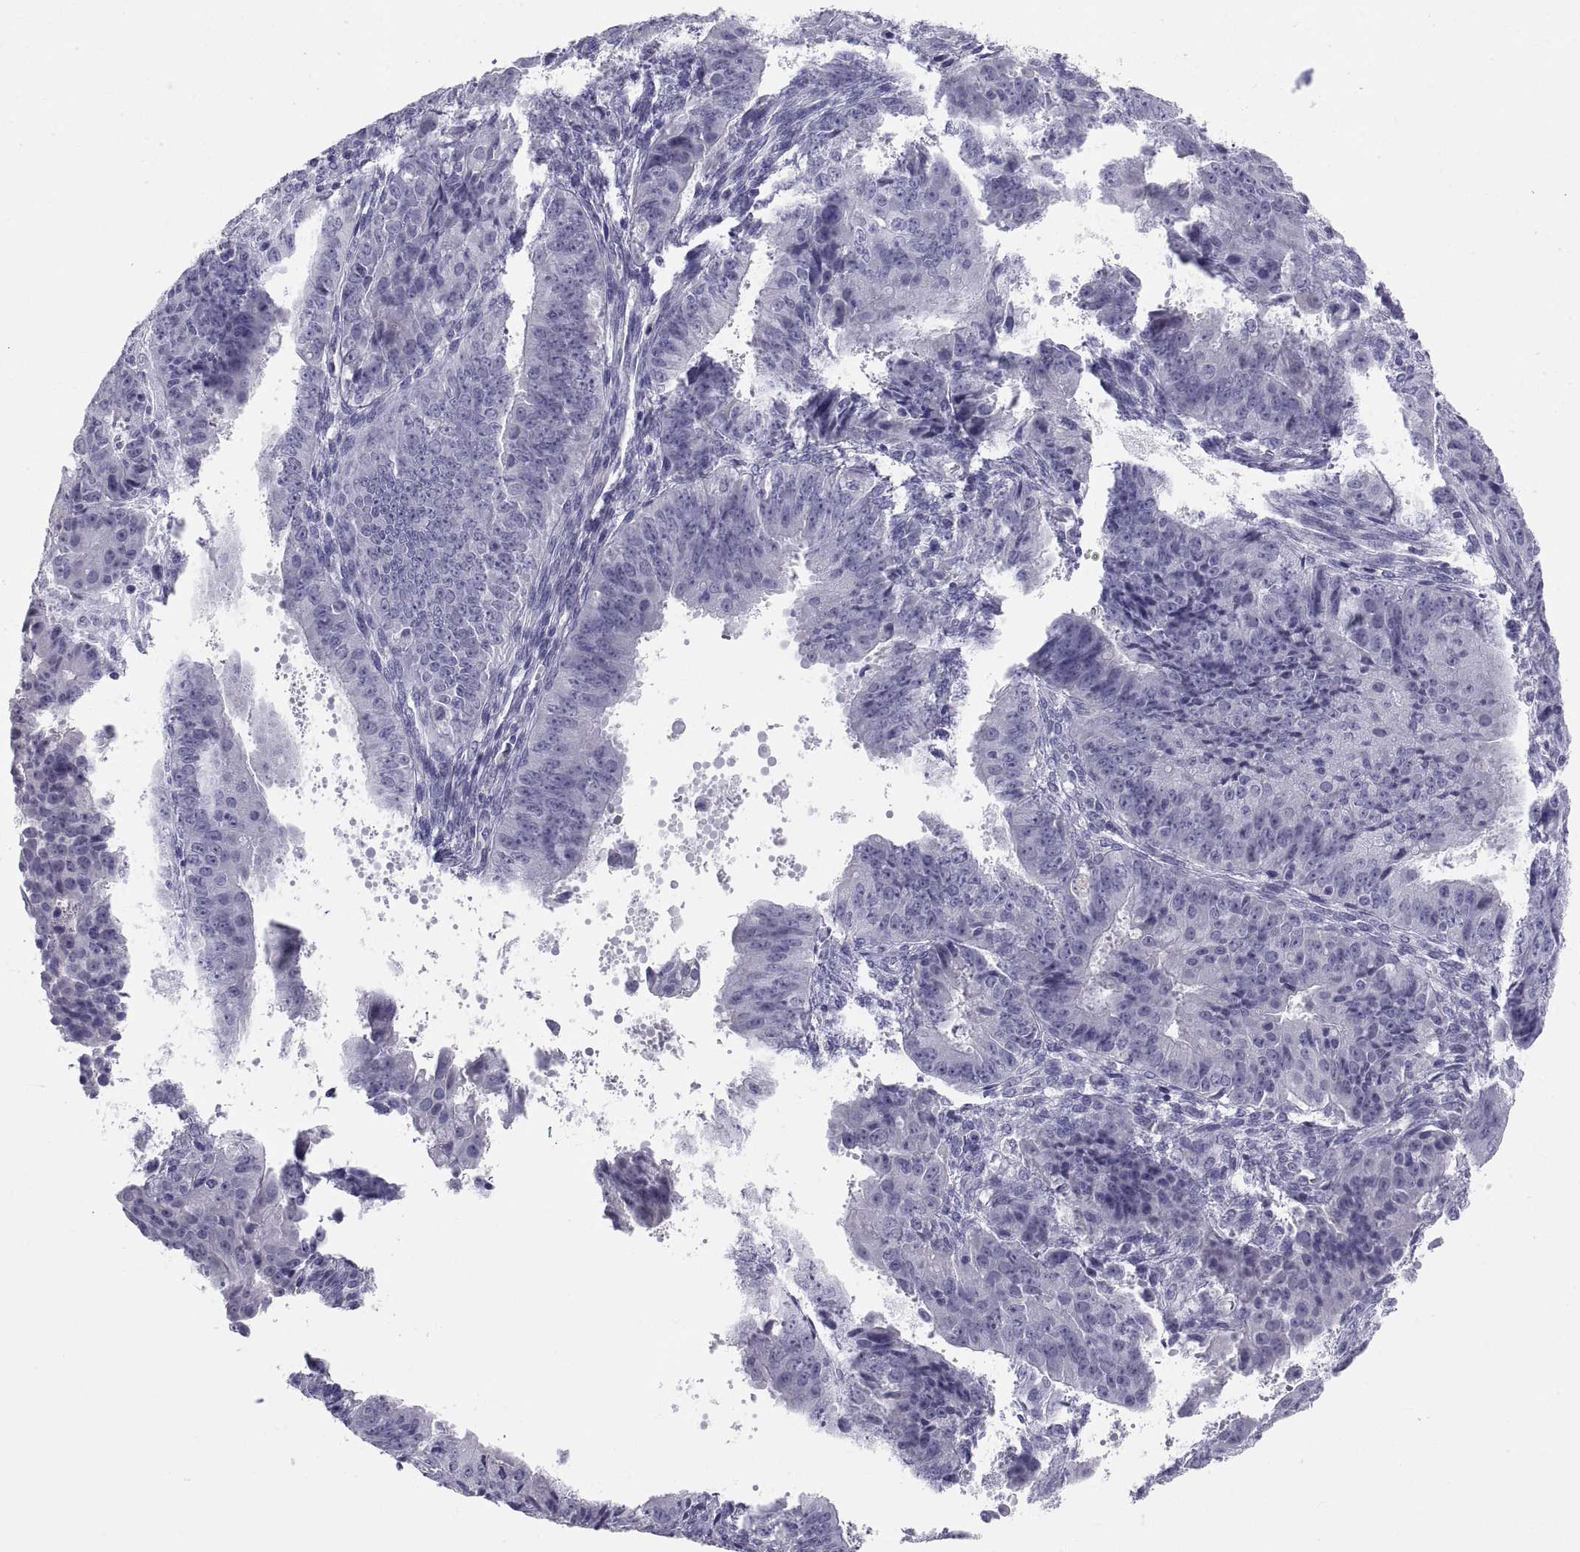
{"staining": {"intensity": "negative", "quantity": "none", "location": "none"}, "tissue": "ovarian cancer", "cell_type": "Tumor cells", "image_type": "cancer", "snomed": [{"axis": "morphology", "description": "Carcinoma, endometroid"}, {"axis": "topography", "description": "Ovary"}], "caption": "Immunohistochemical staining of endometroid carcinoma (ovarian) displays no significant staining in tumor cells.", "gene": "TEX13A", "patient": {"sex": "female", "age": 42}}